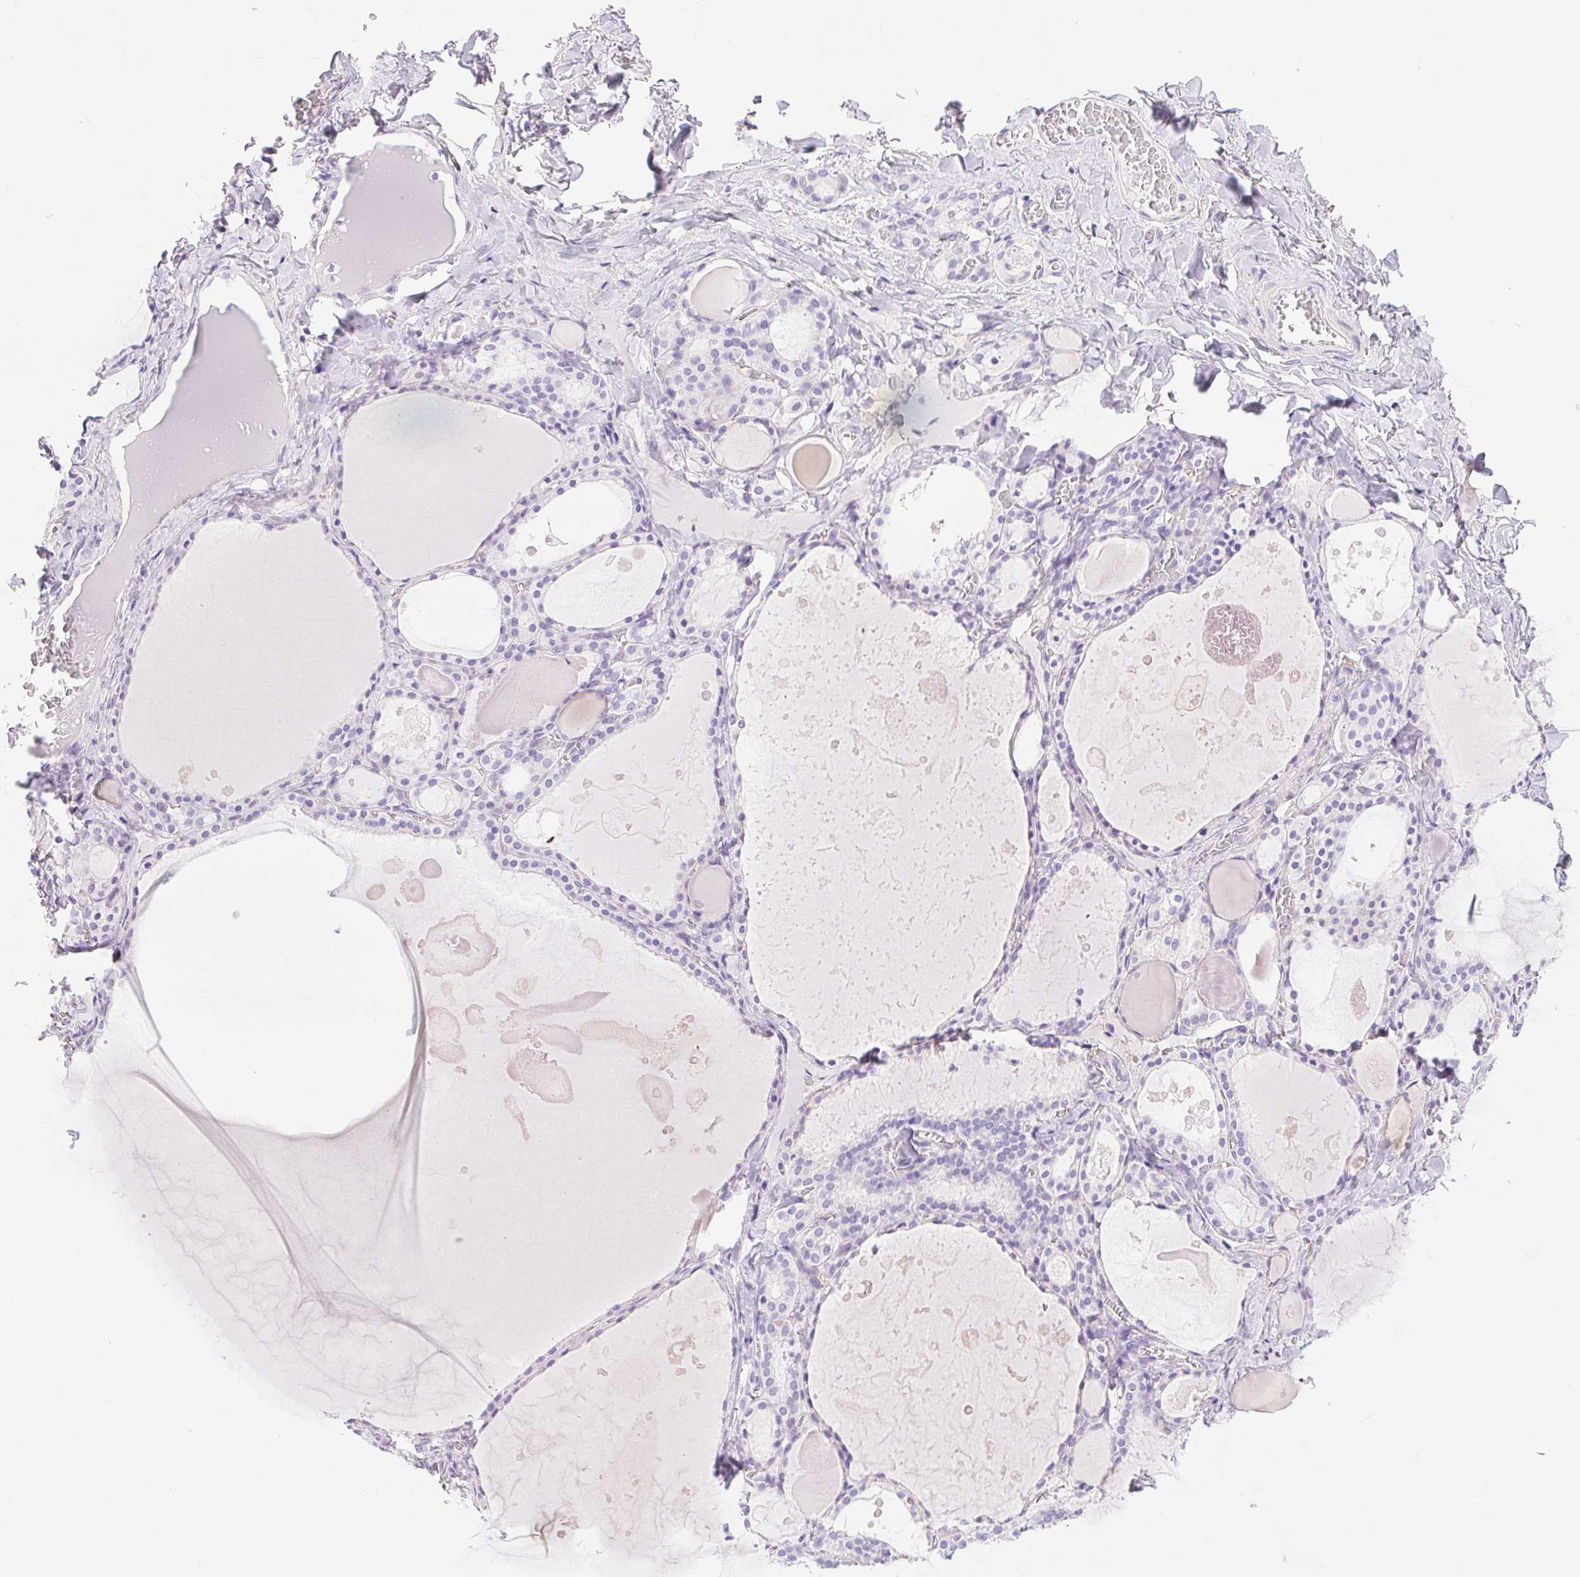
{"staining": {"intensity": "negative", "quantity": "none", "location": "none"}, "tissue": "thyroid gland", "cell_type": "Glandular cells", "image_type": "normal", "snomed": [{"axis": "morphology", "description": "Normal tissue, NOS"}, {"axis": "topography", "description": "Thyroid gland"}], "caption": "An immunohistochemistry (IHC) image of benign thyroid gland is shown. There is no staining in glandular cells of thyroid gland.", "gene": "PNLIP", "patient": {"sex": "male", "age": 56}}